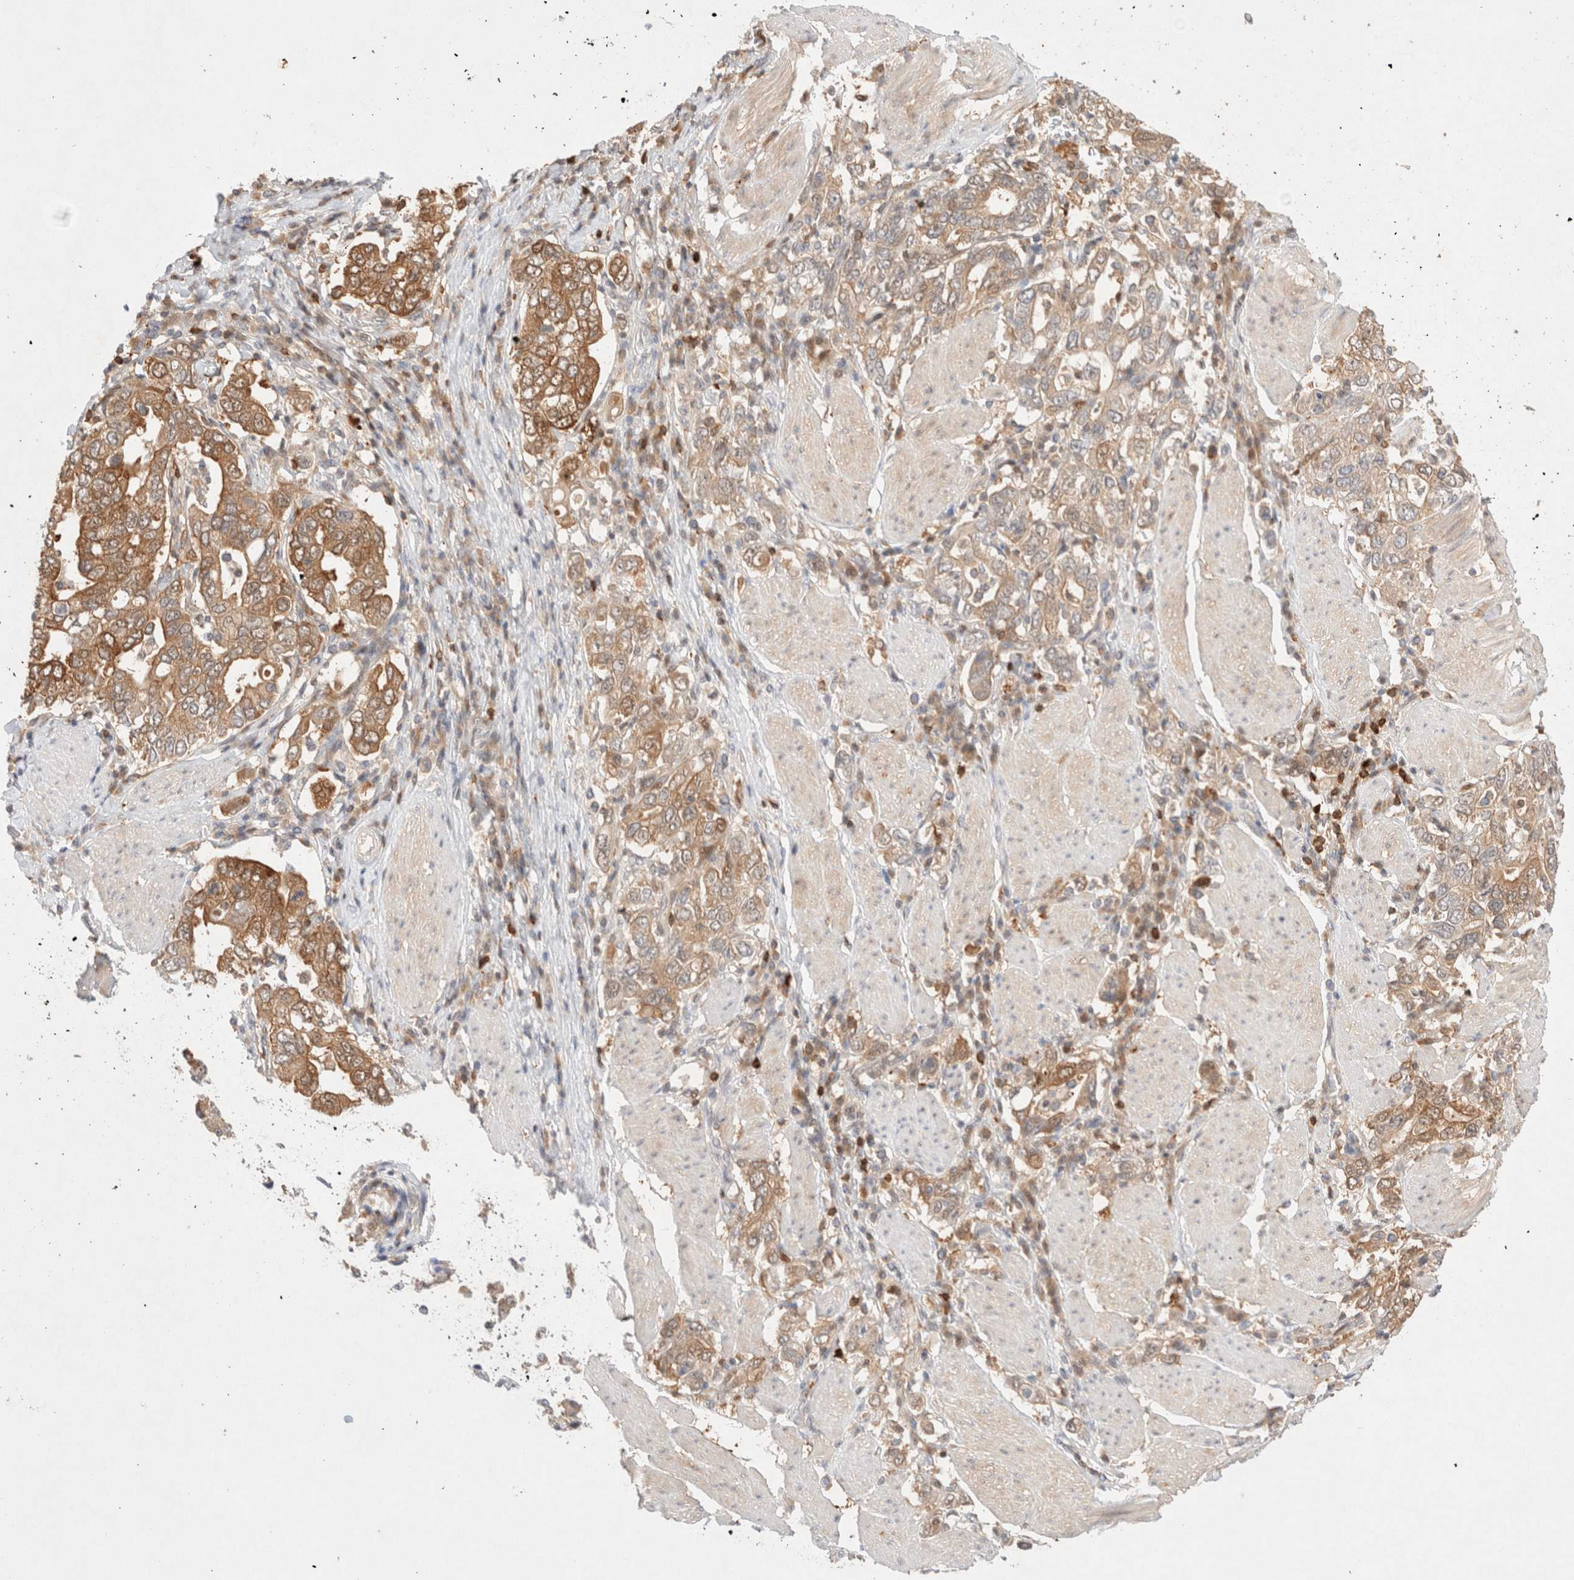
{"staining": {"intensity": "moderate", "quantity": ">75%", "location": "cytoplasmic/membranous"}, "tissue": "stomach cancer", "cell_type": "Tumor cells", "image_type": "cancer", "snomed": [{"axis": "morphology", "description": "Adenocarcinoma, NOS"}, {"axis": "topography", "description": "Stomach, upper"}], "caption": "High-power microscopy captured an immunohistochemistry (IHC) histopathology image of stomach adenocarcinoma, revealing moderate cytoplasmic/membranous expression in about >75% of tumor cells. (DAB (3,3'-diaminobenzidine) = brown stain, brightfield microscopy at high magnification).", "gene": "STARD10", "patient": {"sex": "male", "age": 62}}